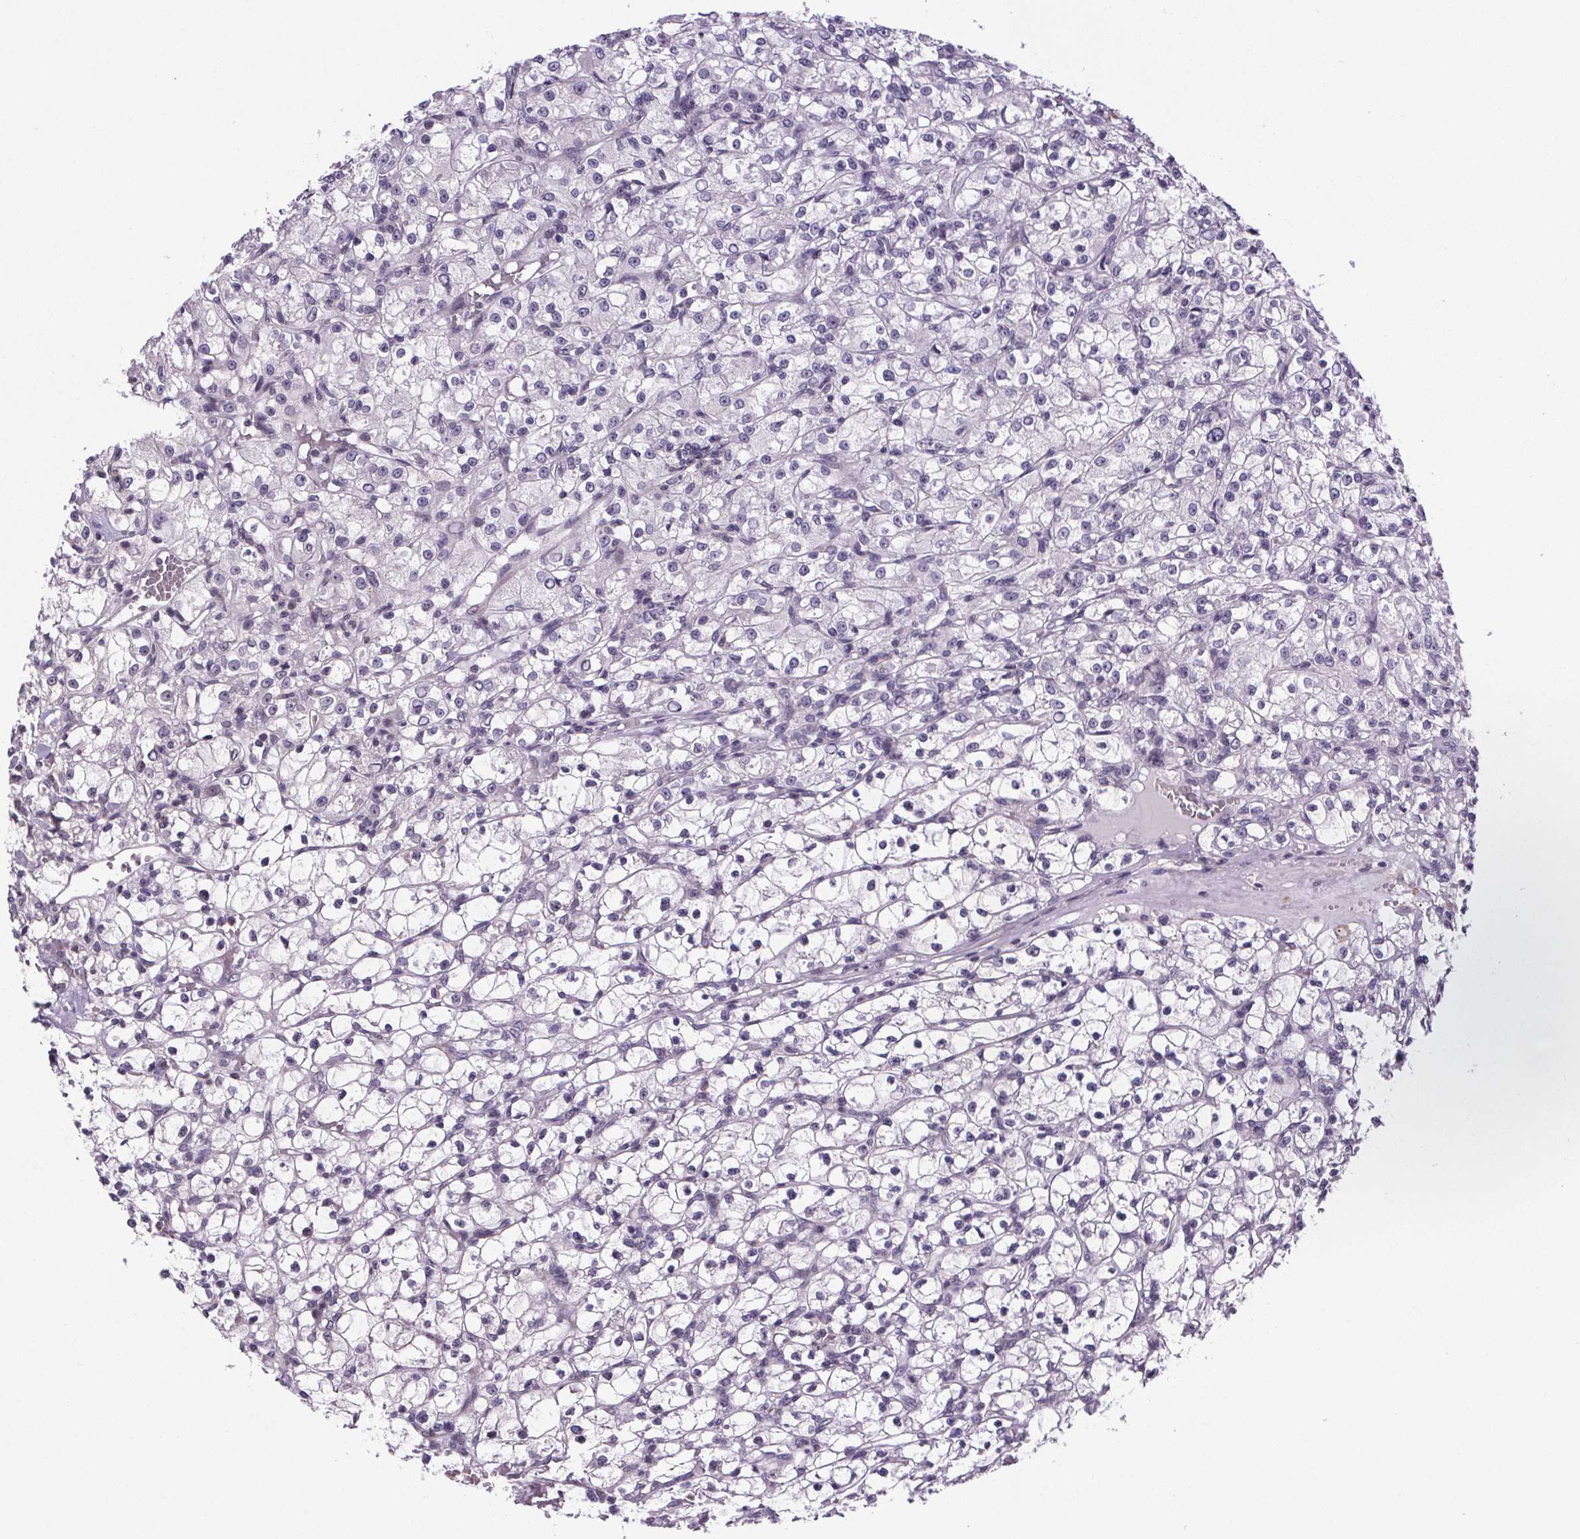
{"staining": {"intensity": "negative", "quantity": "none", "location": "none"}, "tissue": "renal cancer", "cell_type": "Tumor cells", "image_type": "cancer", "snomed": [{"axis": "morphology", "description": "Adenocarcinoma, NOS"}, {"axis": "topography", "description": "Kidney"}], "caption": "IHC photomicrograph of renal cancer stained for a protein (brown), which shows no staining in tumor cells.", "gene": "TTC12", "patient": {"sex": "female", "age": 59}}